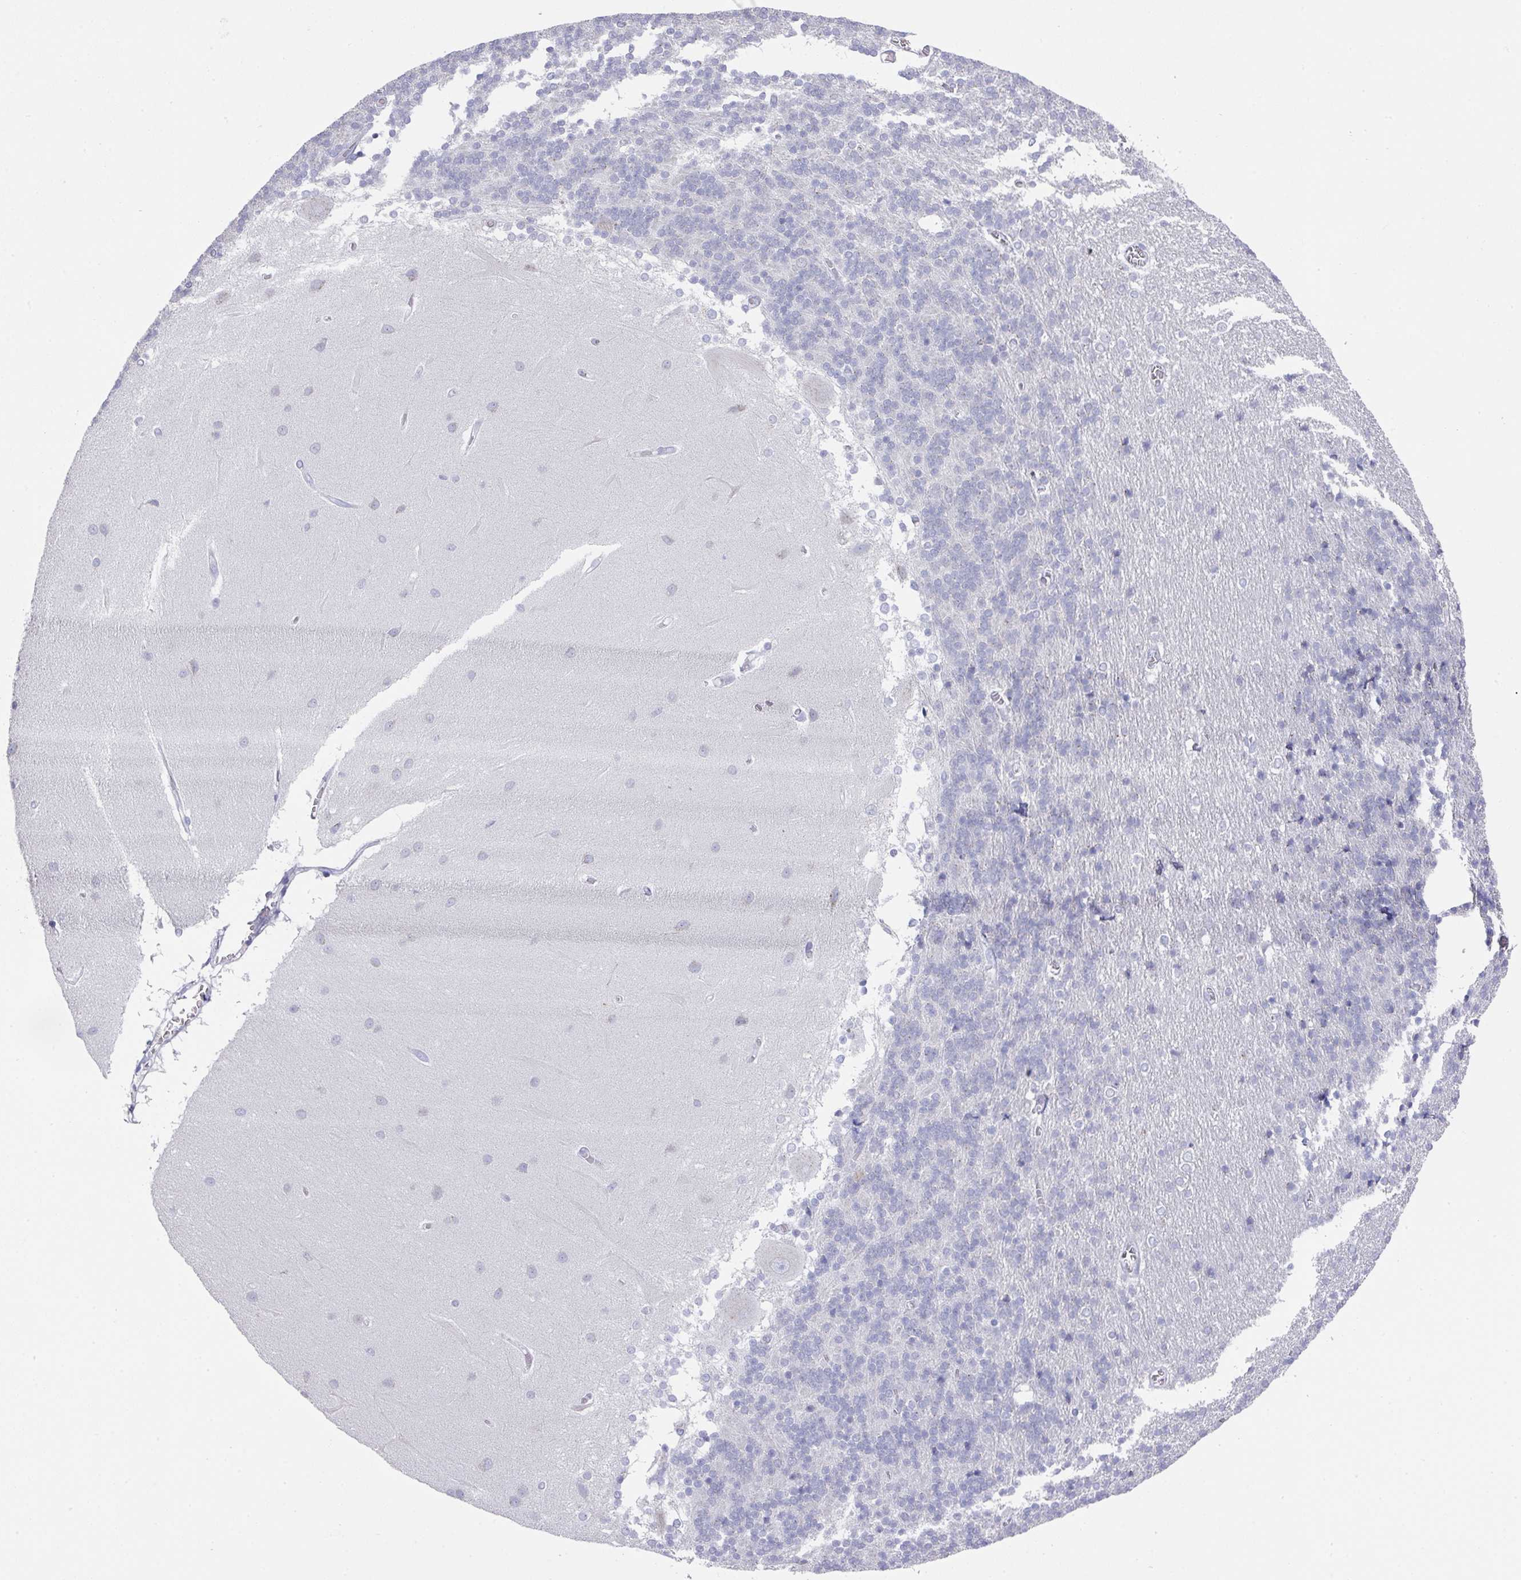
{"staining": {"intensity": "weak", "quantity": "<25%", "location": "cytoplasmic/membranous"}, "tissue": "cerebellum", "cell_type": "Cells in granular layer", "image_type": "normal", "snomed": [{"axis": "morphology", "description": "Normal tissue, NOS"}, {"axis": "topography", "description": "Cerebellum"}], "caption": "A high-resolution micrograph shows immunohistochemistry (IHC) staining of unremarkable cerebellum, which reveals no significant expression in cells in granular layer. (DAB (3,3'-diaminobenzidine) immunohistochemistry with hematoxylin counter stain).", "gene": "VKORC1L1", "patient": {"sex": "female", "age": 54}}